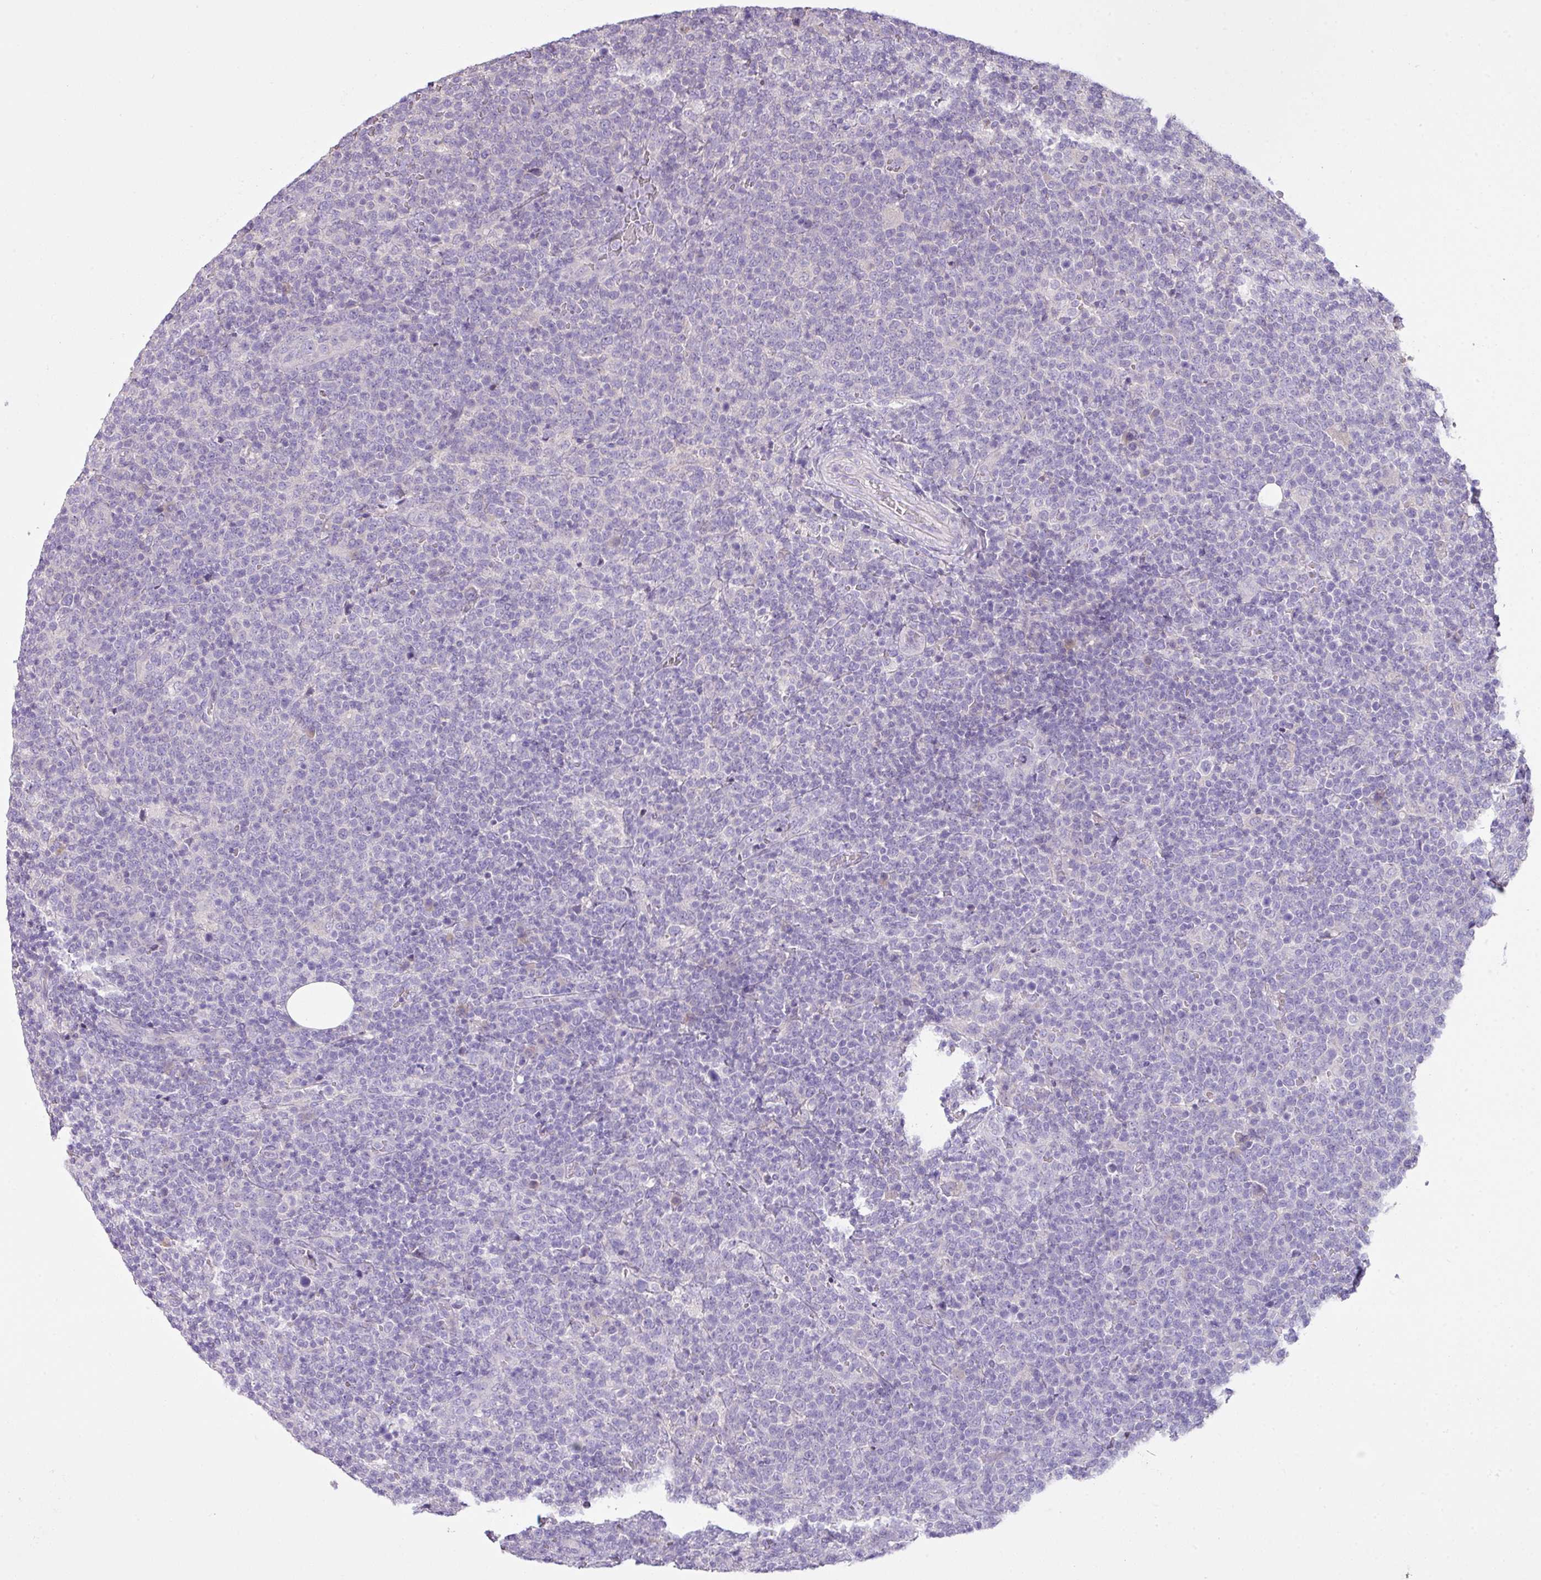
{"staining": {"intensity": "negative", "quantity": "none", "location": "none"}, "tissue": "lymphoma", "cell_type": "Tumor cells", "image_type": "cancer", "snomed": [{"axis": "morphology", "description": "Malignant lymphoma, non-Hodgkin's type, High grade"}, {"axis": "topography", "description": "Lymph node"}], "caption": "A high-resolution histopathology image shows IHC staining of lymphoma, which displays no significant expression in tumor cells.", "gene": "OR6C6", "patient": {"sex": "male", "age": 61}}